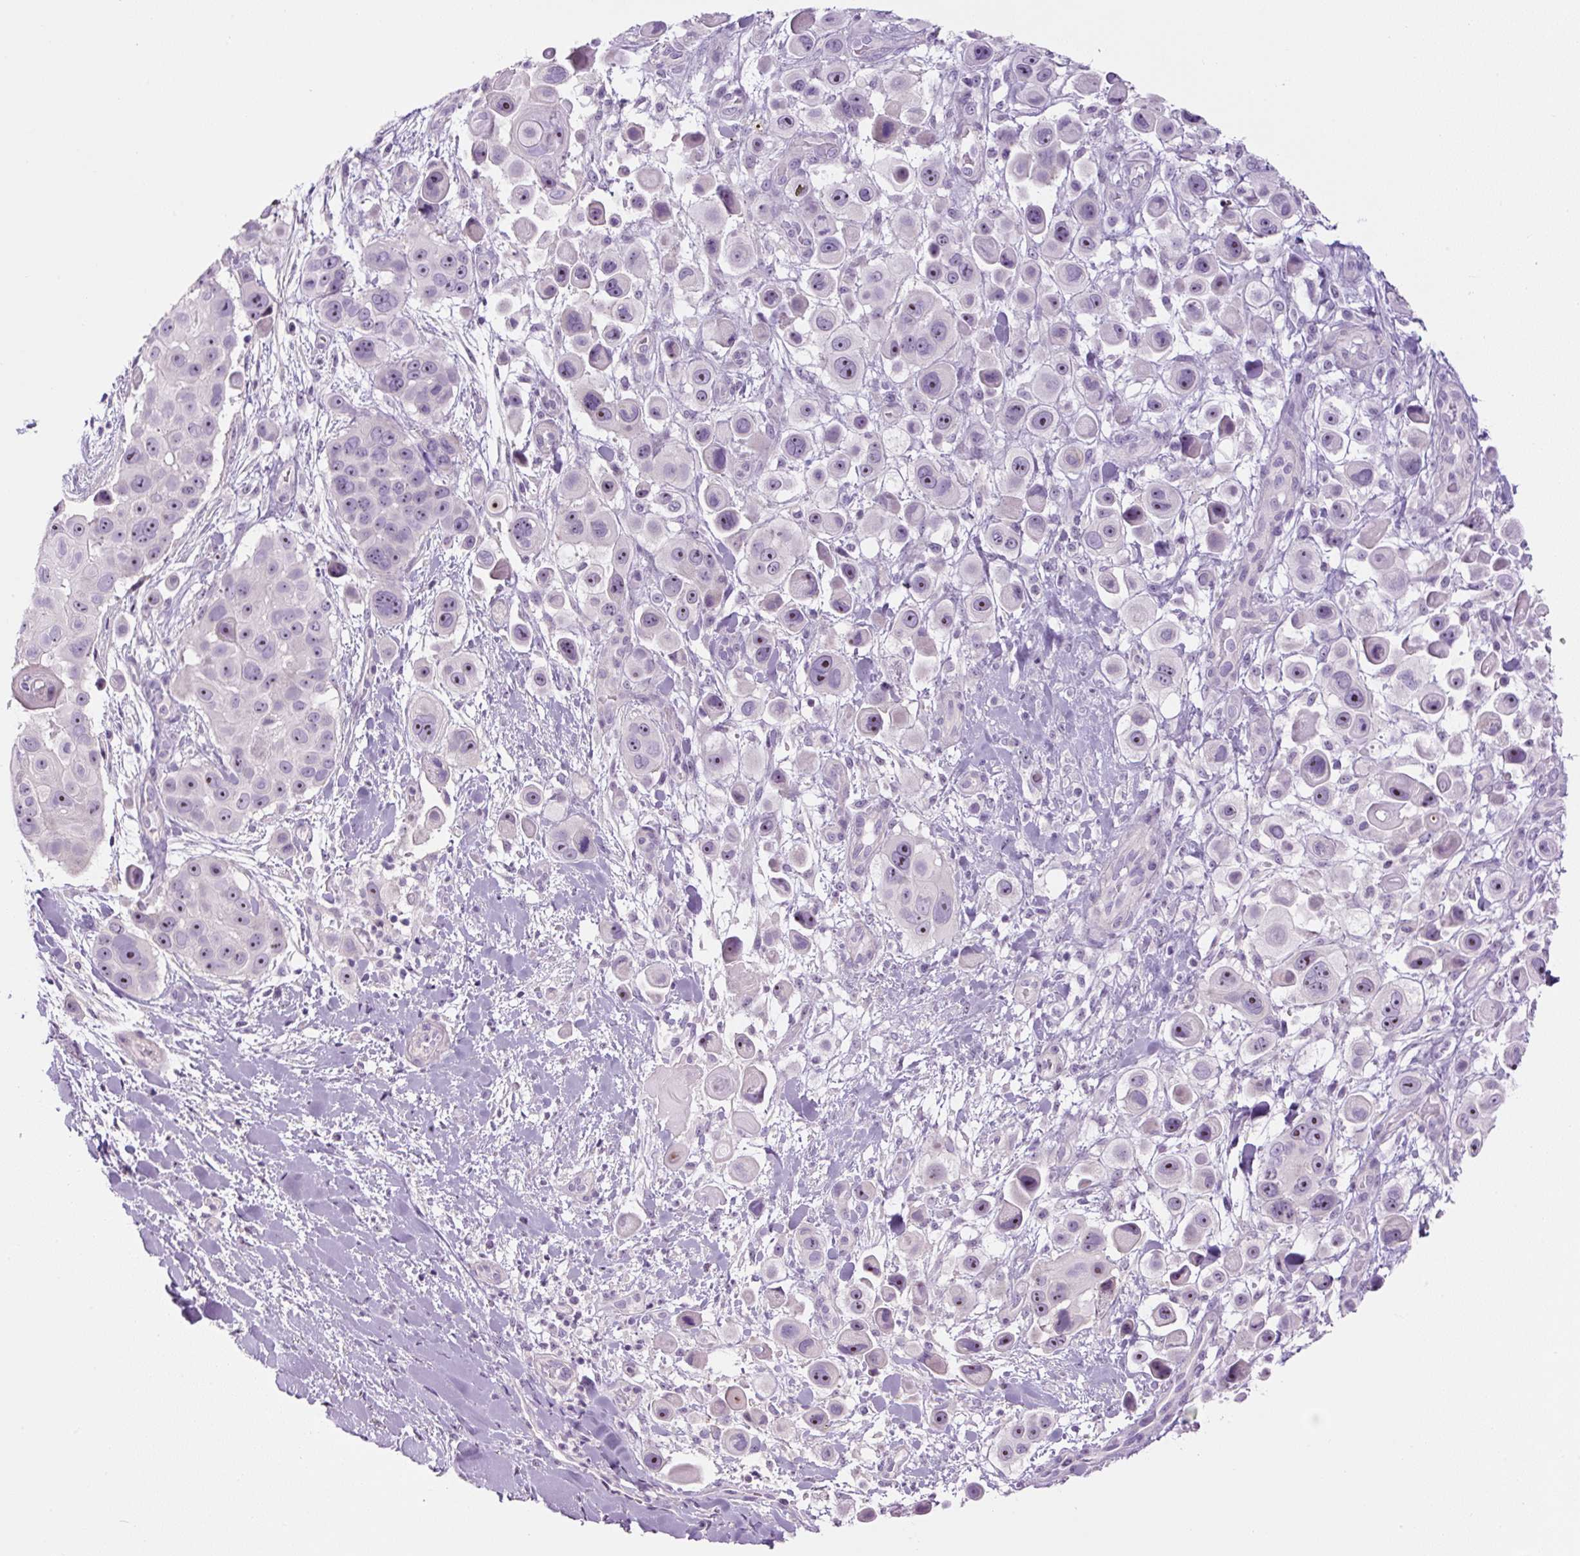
{"staining": {"intensity": "moderate", "quantity": "<25%", "location": "nuclear"}, "tissue": "skin cancer", "cell_type": "Tumor cells", "image_type": "cancer", "snomed": [{"axis": "morphology", "description": "Squamous cell carcinoma, NOS"}, {"axis": "topography", "description": "Skin"}], "caption": "DAB immunohistochemical staining of human skin cancer (squamous cell carcinoma) exhibits moderate nuclear protein staining in approximately <25% of tumor cells. (brown staining indicates protein expression, while blue staining denotes nuclei).", "gene": "TMEM151B", "patient": {"sex": "male", "age": 67}}